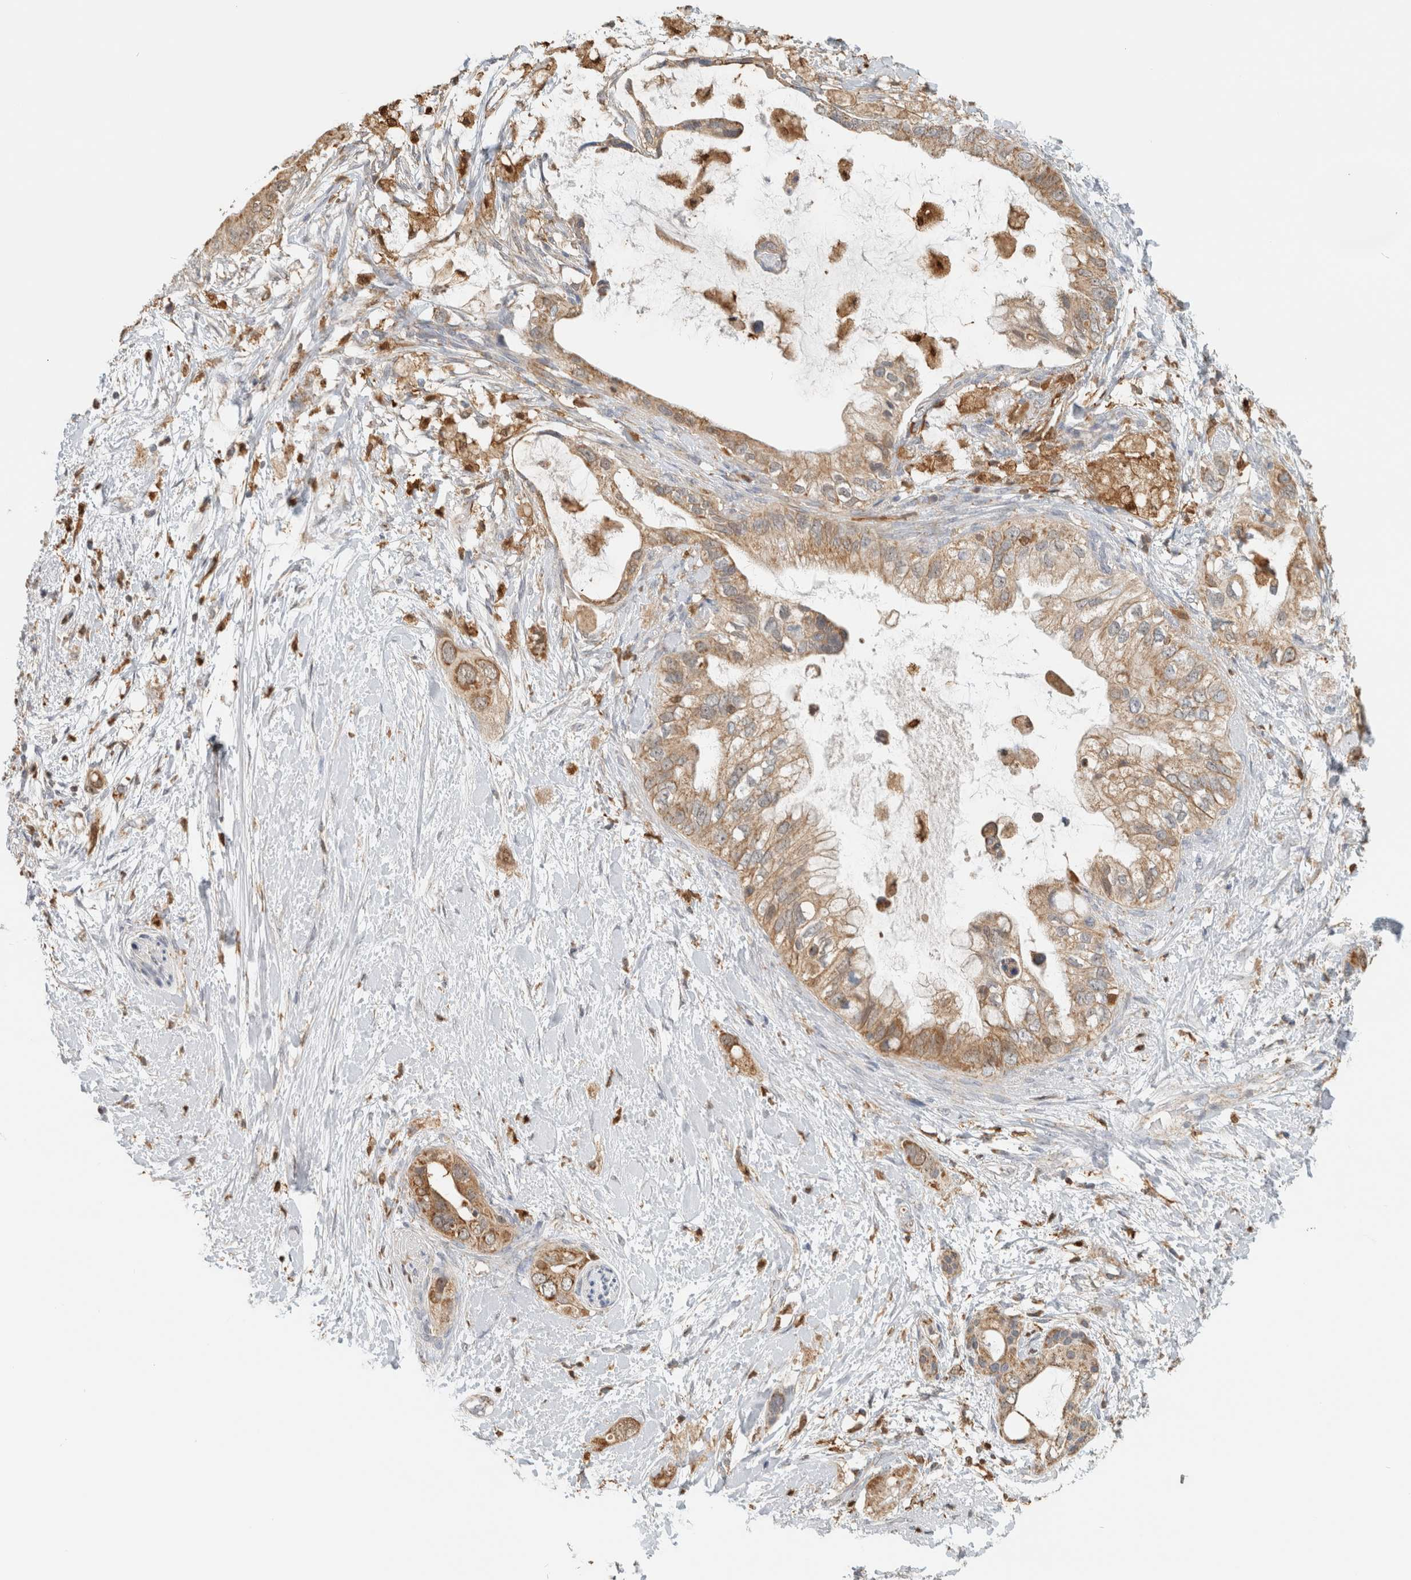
{"staining": {"intensity": "moderate", "quantity": ">75%", "location": "cytoplasmic/membranous"}, "tissue": "pancreatic cancer", "cell_type": "Tumor cells", "image_type": "cancer", "snomed": [{"axis": "morphology", "description": "Adenocarcinoma, NOS"}, {"axis": "topography", "description": "Pancreas"}], "caption": "A histopathology image showing moderate cytoplasmic/membranous staining in about >75% of tumor cells in pancreatic cancer, as visualized by brown immunohistochemical staining.", "gene": "CAPG", "patient": {"sex": "female", "age": 56}}